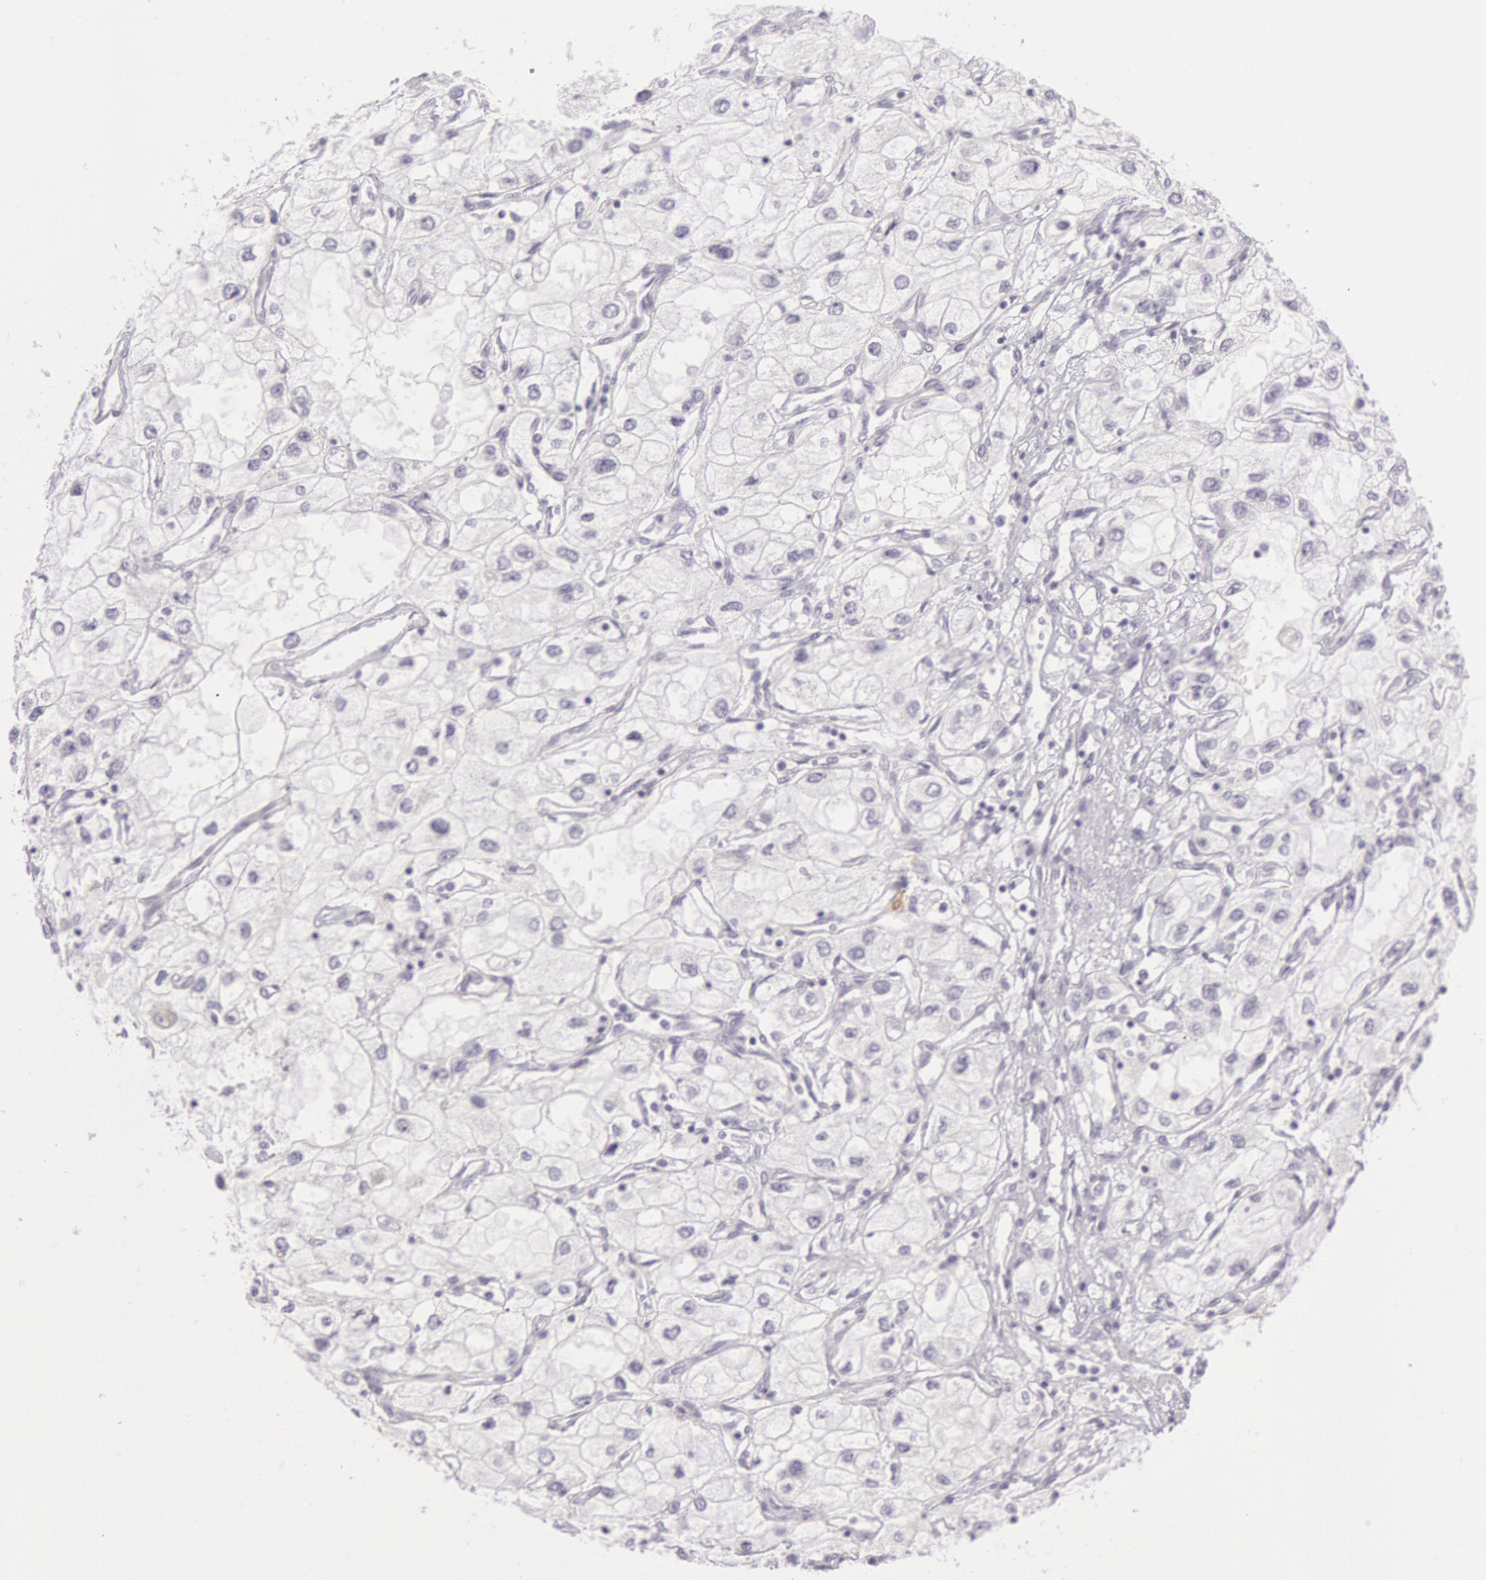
{"staining": {"intensity": "negative", "quantity": "none", "location": "none"}, "tissue": "renal cancer", "cell_type": "Tumor cells", "image_type": "cancer", "snomed": [{"axis": "morphology", "description": "Adenocarcinoma, NOS"}, {"axis": "topography", "description": "Kidney"}], "caption": "Immunohistochemical staining of human renal adenocarcinoma reveals no significant expression in tumor cells.", "gene": "CKB", "patient": {"sex": "male", "age": 57}}